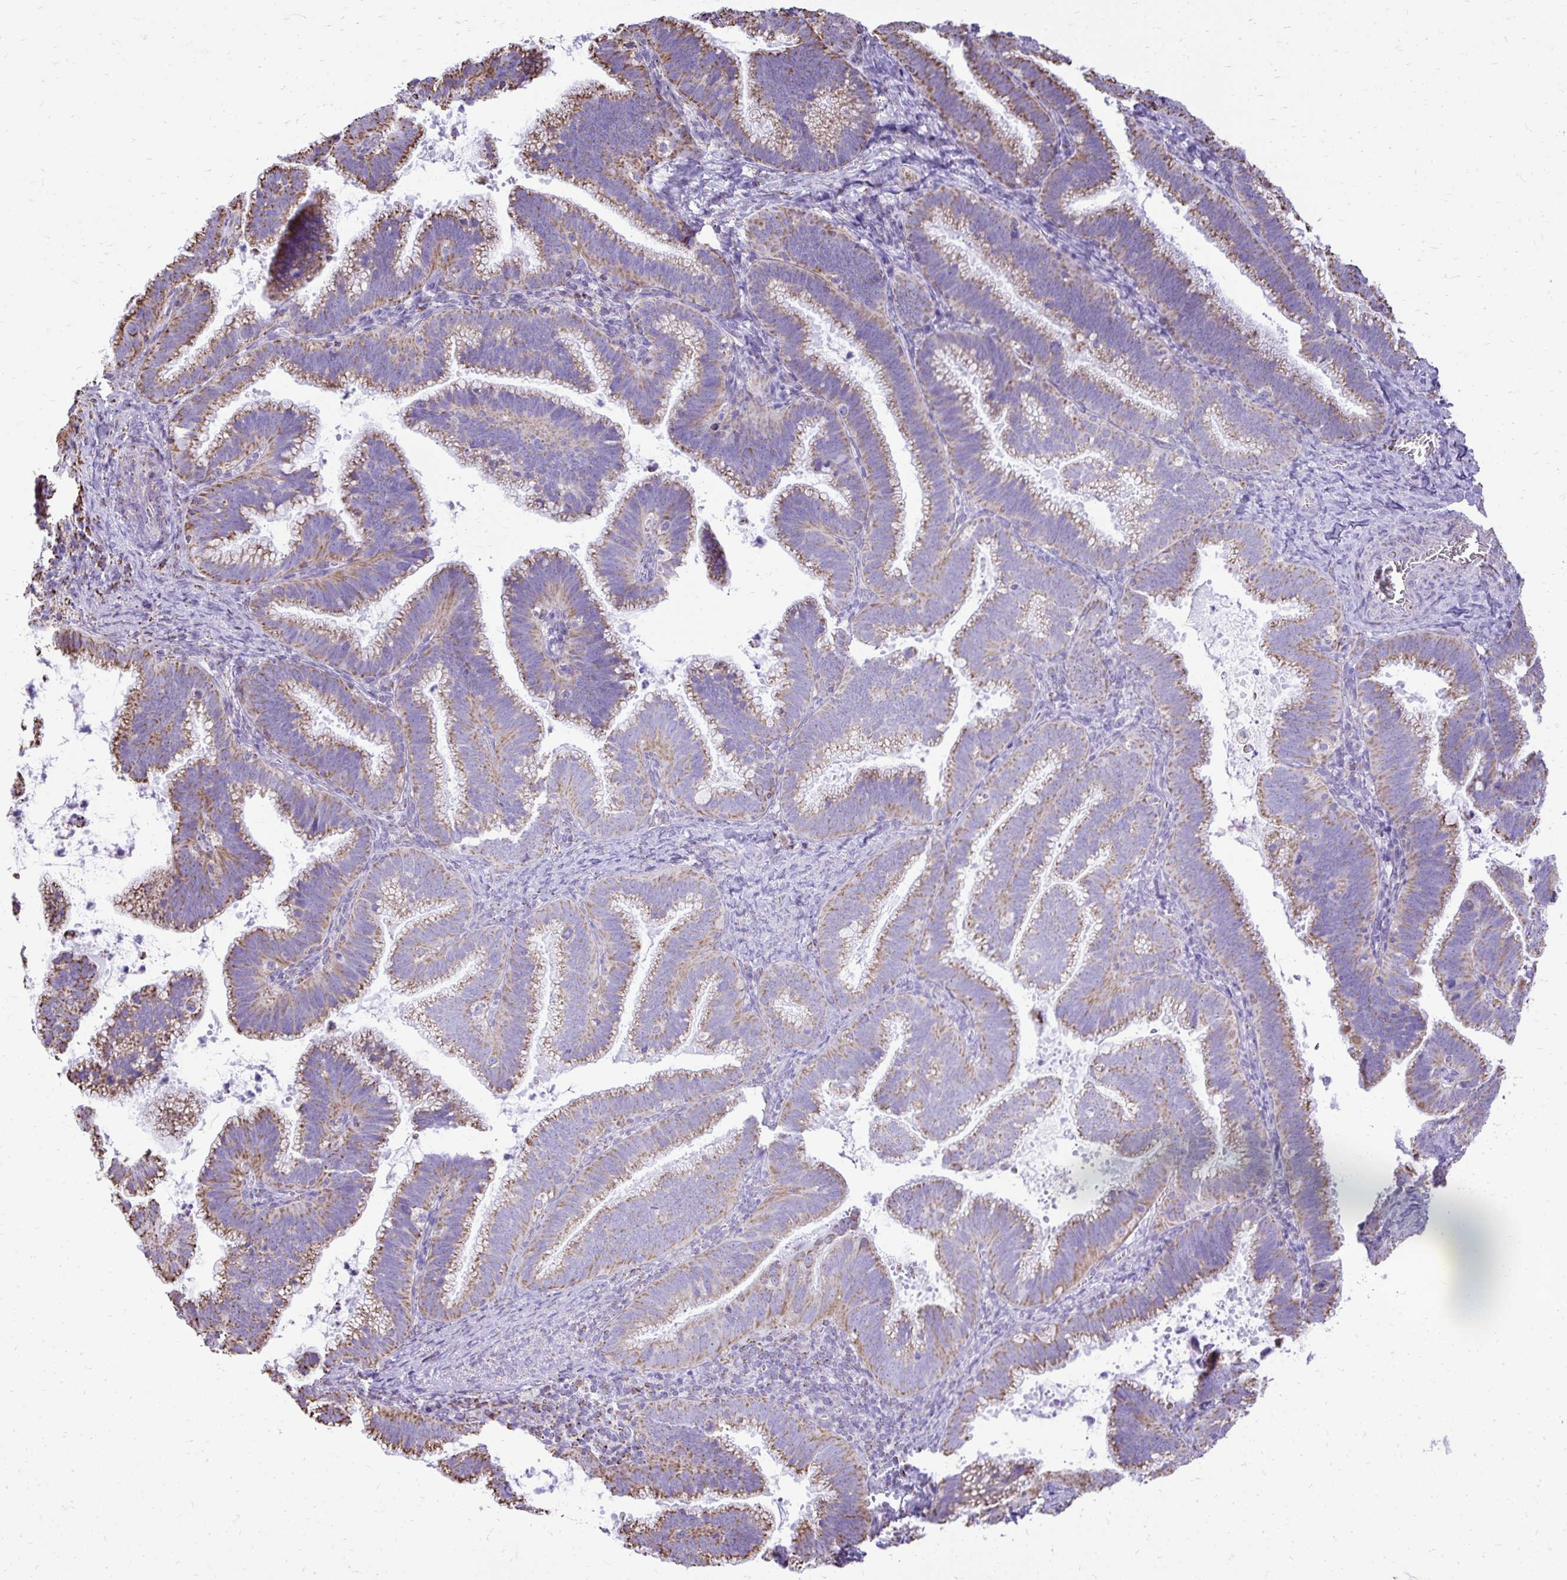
{"staining": {"intensity": "moderate", "quantity": ">75%", "location": "cytoplasmic/membranous"}, "tissue": "cervical cancer", "cell_type": "Tumor cells", "image_type": "cancer", "snomed": [{"axis": "morphology", "description": "Adenocarcinoma, NOS"}, {"axis": "topography", "description": "Cervix"}], "caption": "This is an image of immunohistochemistry (IHC) staining of cervical cancer (adenocarcinoma), which shows moderate staining in the cytoplasmic/membranous of tumor cells.", "gene": "MPZL2", "patient": {"sex": "female", "age": 61}}